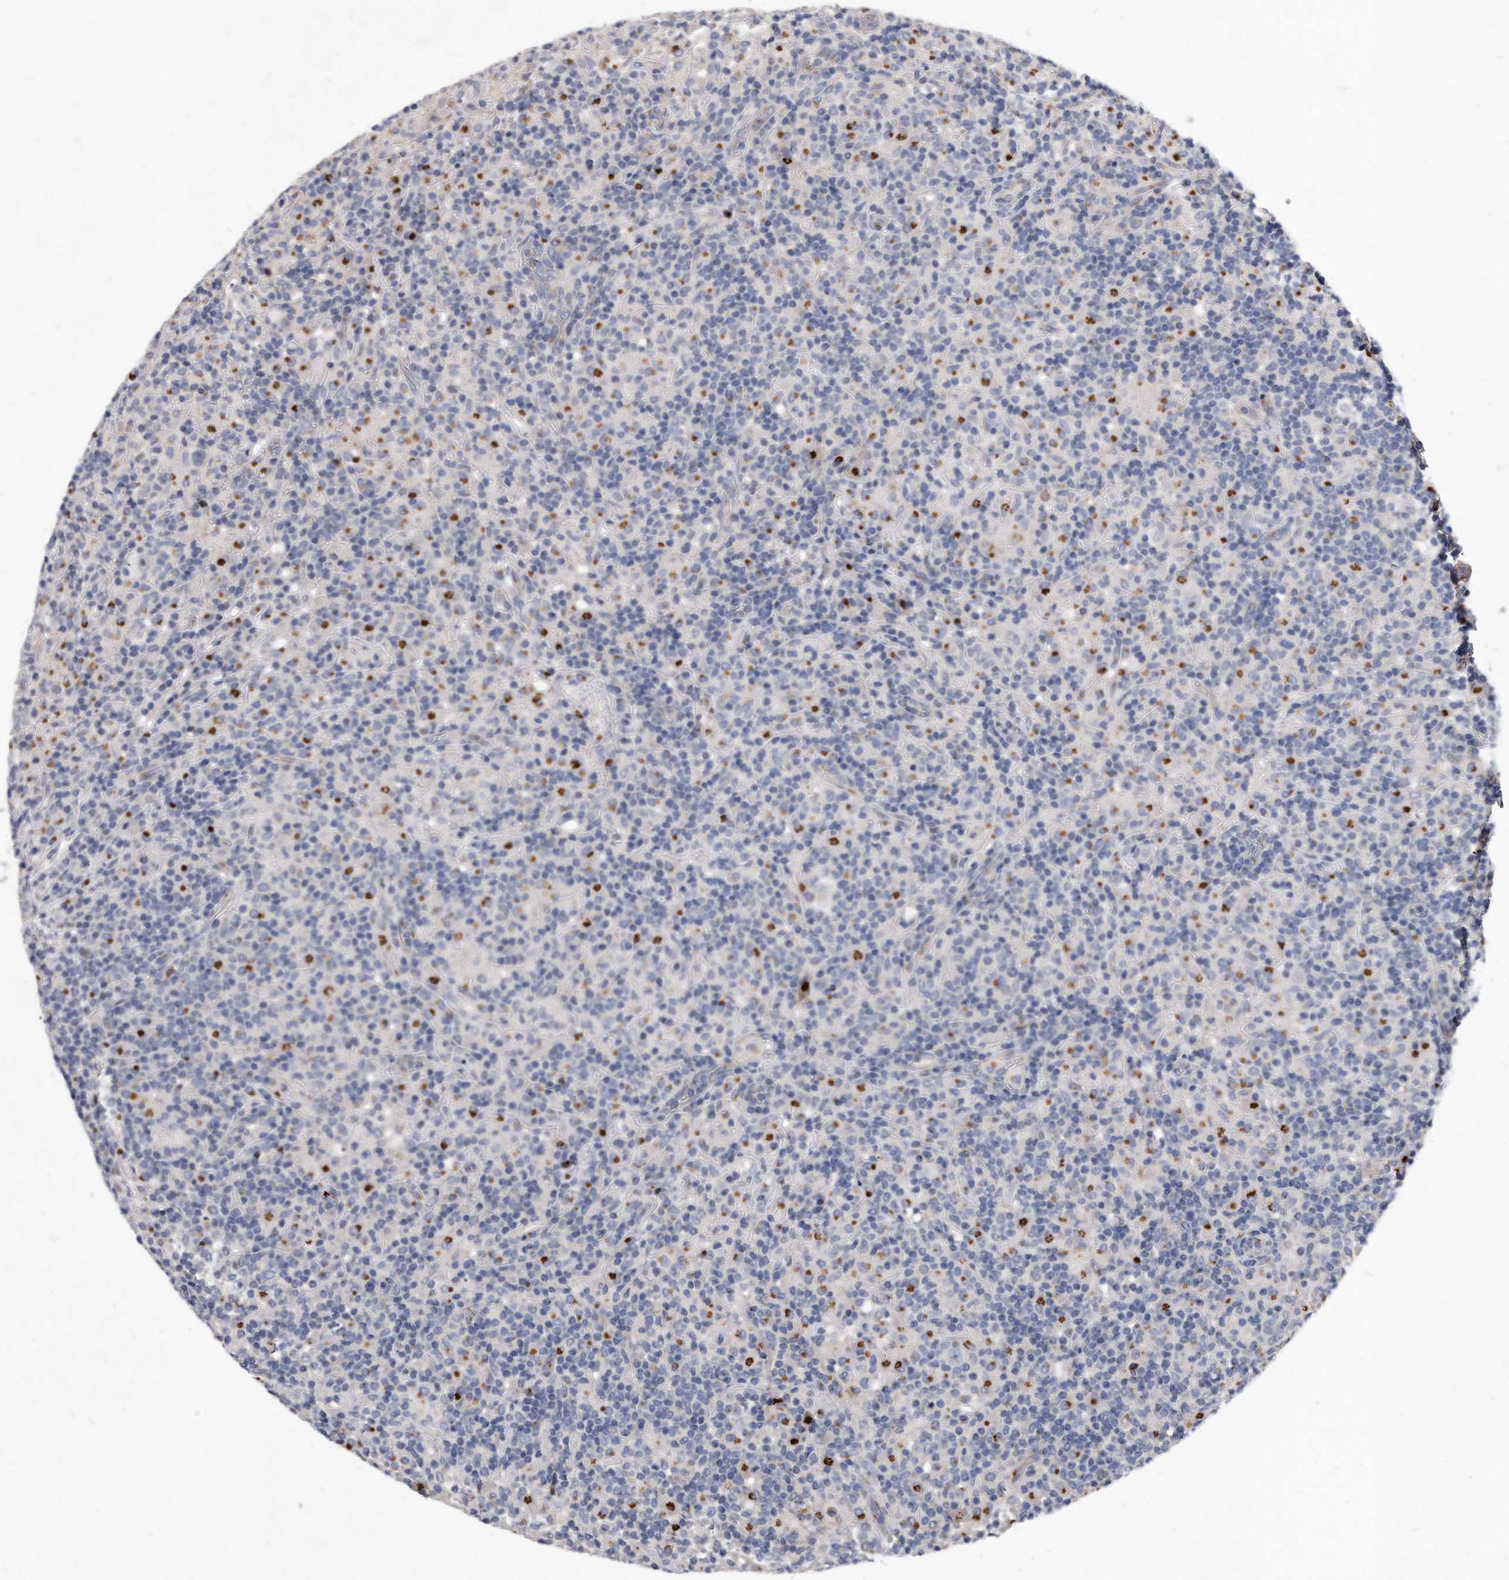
{"staining": {"intensity": "negative", "quantity": "none", "location": "none"}, "tissue": "lymphoma", "cell_type": "Tumor cells", "image_type": "cancer", "snomed": [{"axis": "morphology", "description": "Hodgkin's disease, NOS"}, {"axis": "topography", "description": "Lymph node"}], "caption": "Immunohistochemistry (IHC) histopathology image of human lymphoma stained for a protein (brown), which reveals no staining in tumor cells.", "gene": "MGAT4A", "patient": {"sex": "male", "age": 70}}